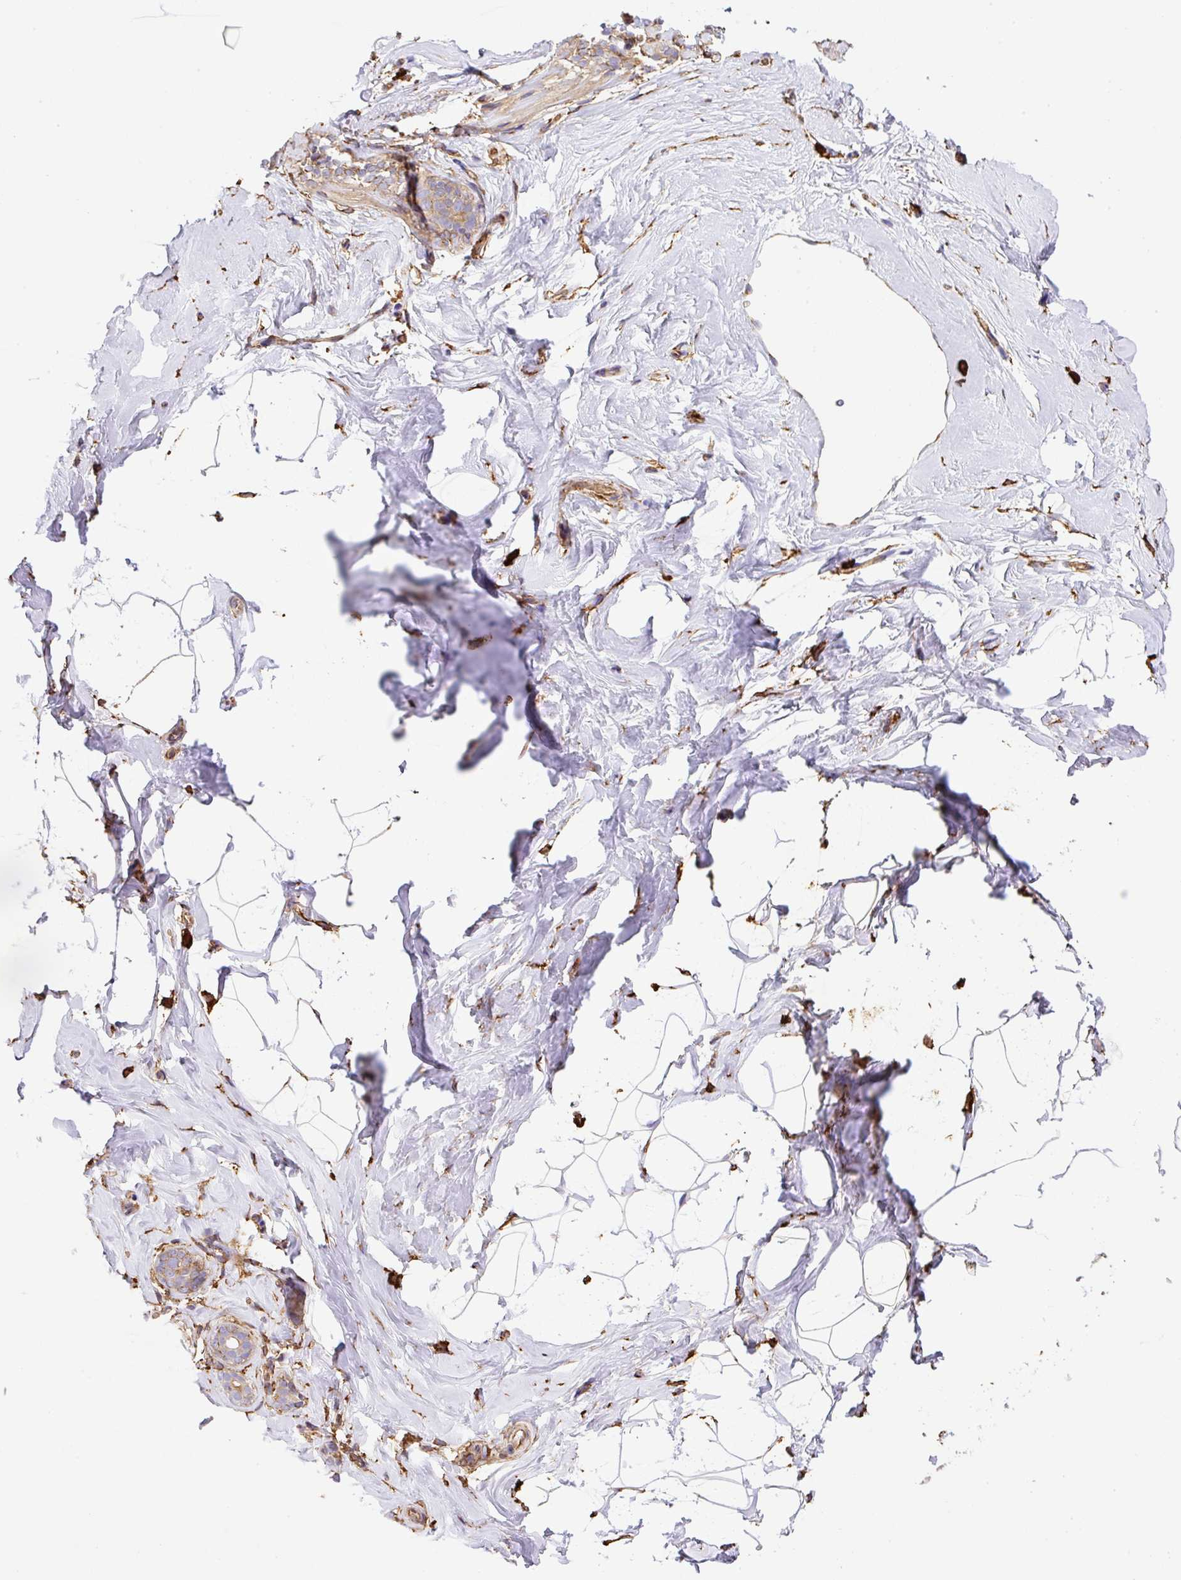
{"staining": {"intensity": "negative", "quantity": "none", "location": "none"}, "tissue": "breast", "cell_type": "Adipocytes", "image_type": "normal", "snomed": [{"axis": "morphology", "description": "Normal tissue, NOS"}, {"axis": "topography", "description": "Breast"}], "caption": "Immunohistochemistry photomicrograph of benign human breast stained for a protein (brown), which reveals no staining in adipocytes.", "gene": "MAGEB5", "patient": {"sex": "female", "age": 32}}